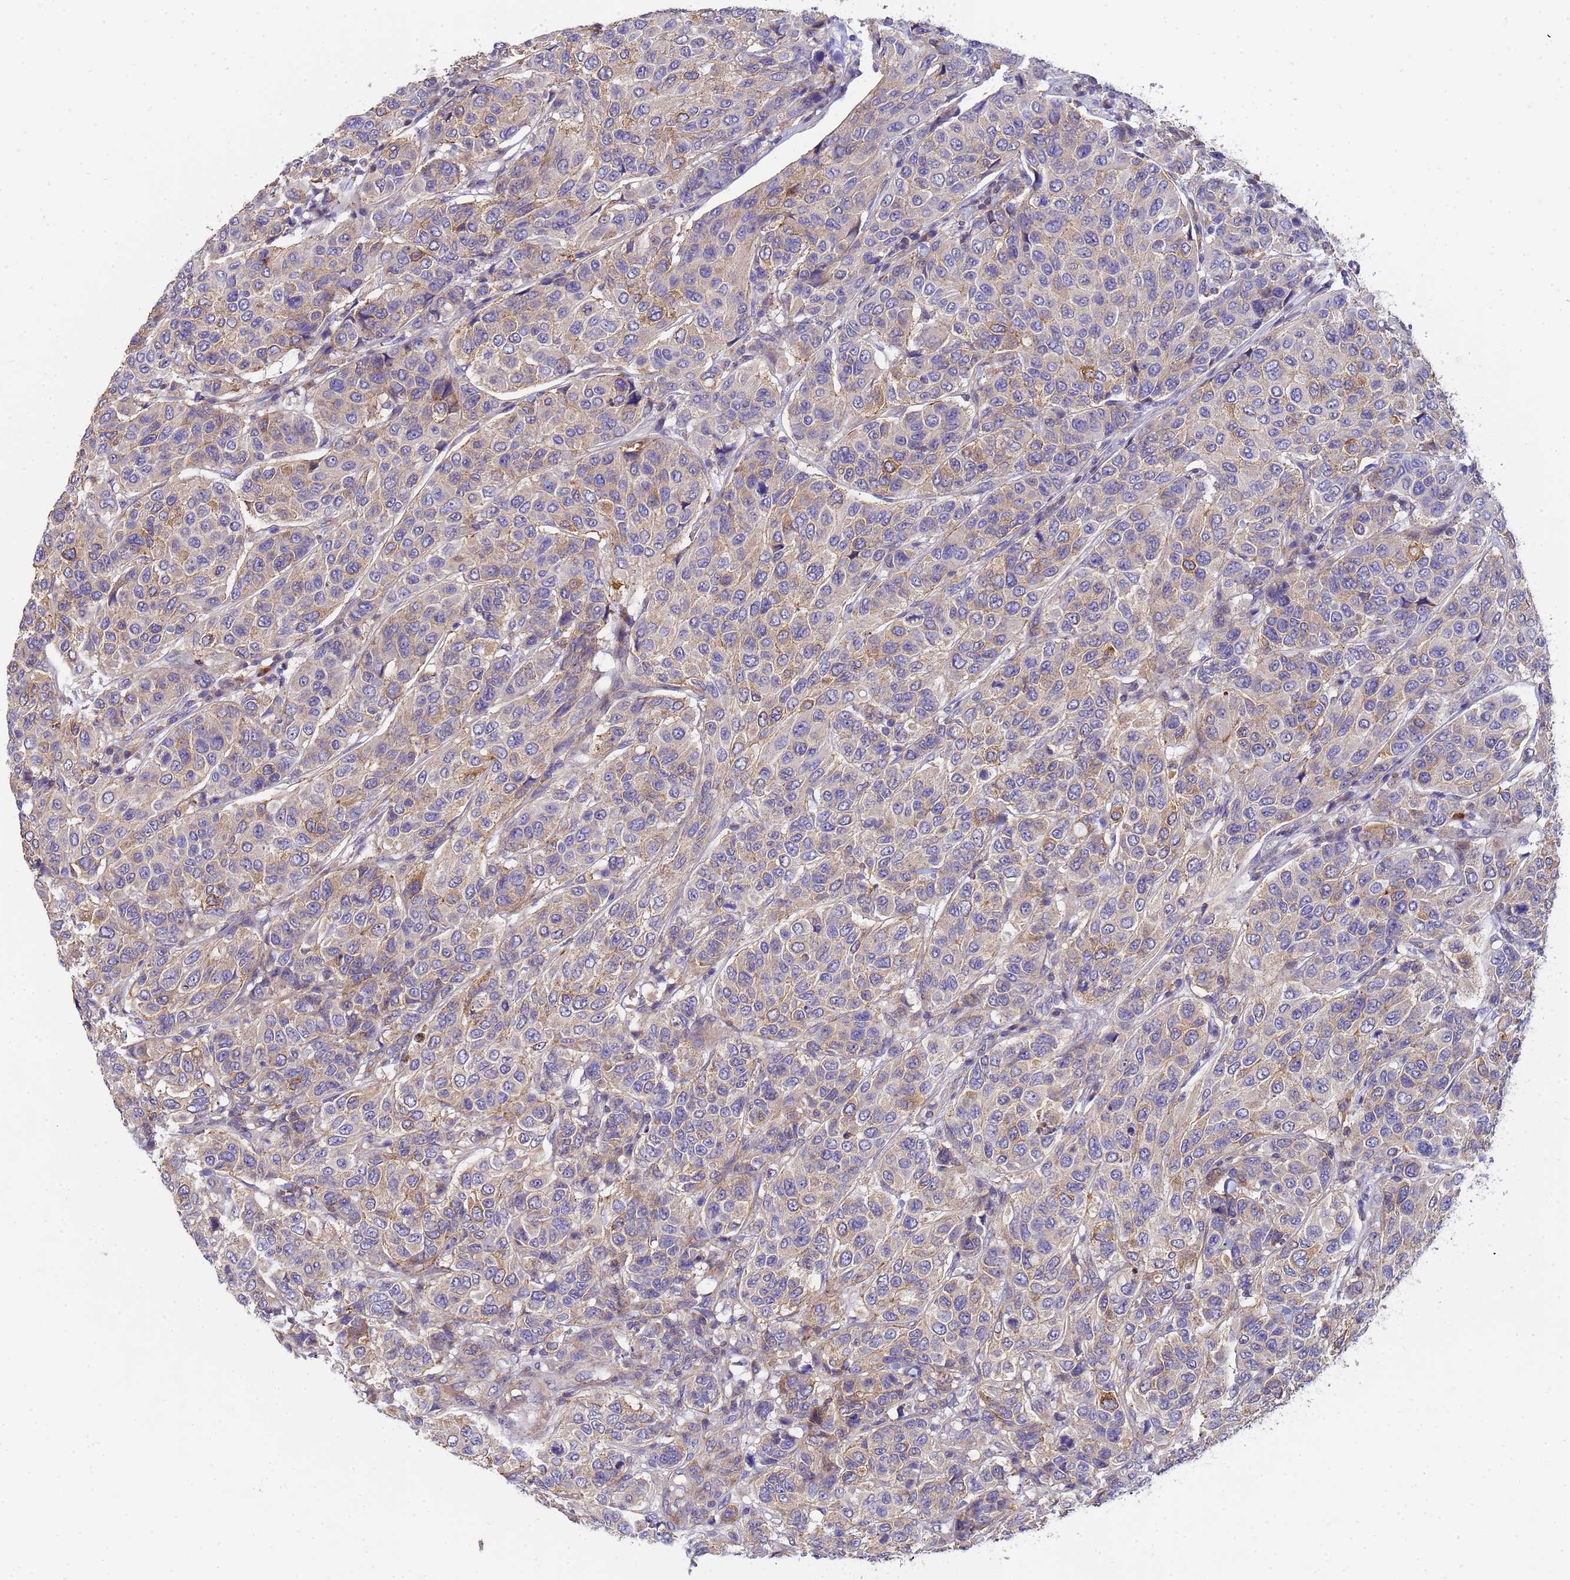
{"staining": {"intensity": "weak", "quantity": "25%-75%", "location": "cytoplasmic/membranous"}, "tissue": "breast cancer", "cell_type": "Tumor cells", "image_type": "cancer", "snomed": [{"axis": "morphology", "description": "Duct carcinoma"}, {"axis": "topography", "description": "Breast"}], "caption": "Breast cancer stained with DAB immunohistochemistry shows low levels of weak cytoplasmic/membranous positivity in about 25%-75% of tumor cells.", "gene": "CDC34", "patient": {"sex": "female", "age": 55}}